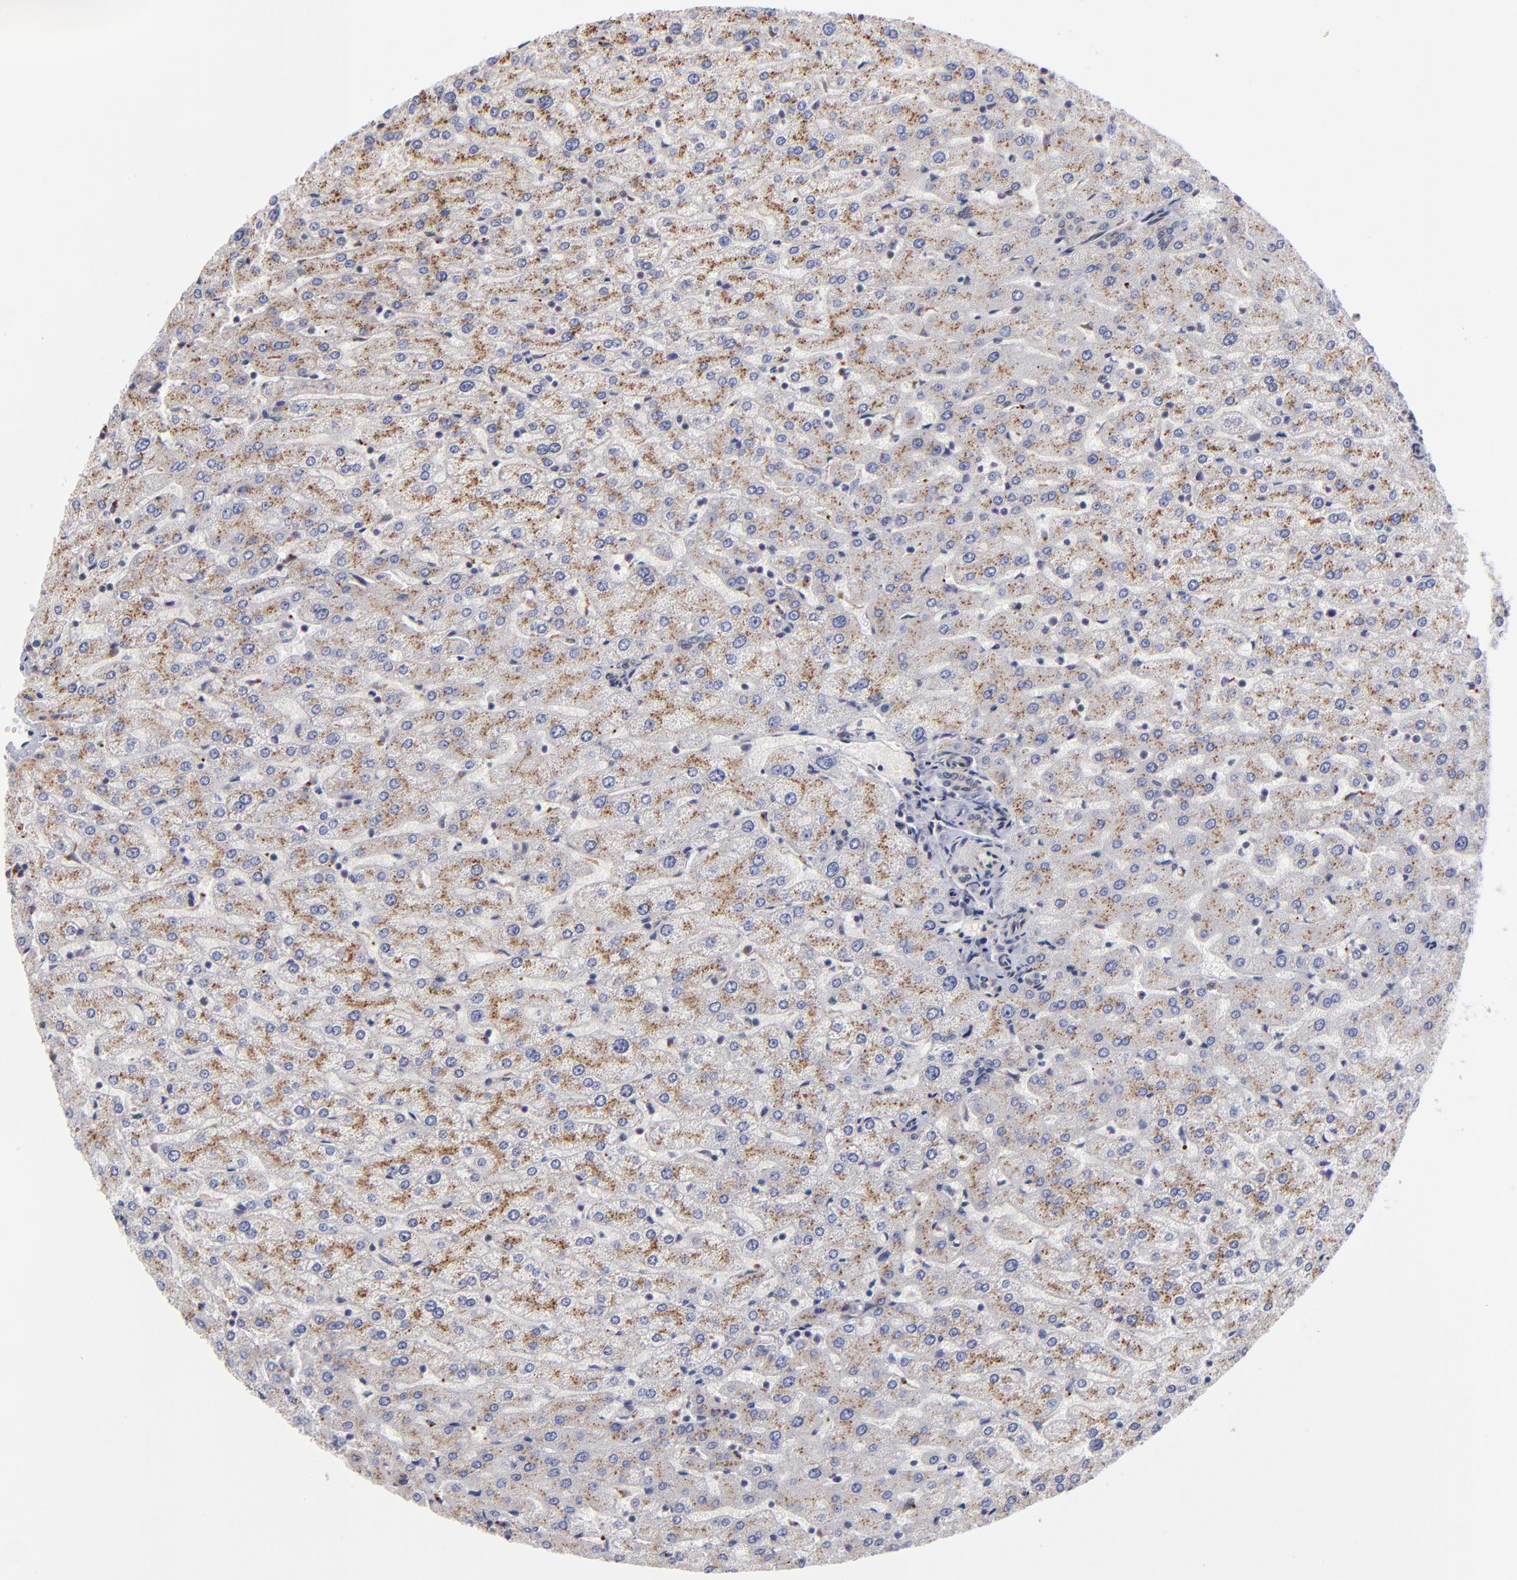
{"staining": {"intensity": "weak", "quantity": ">75%", "location": "cytoplasmic/membranous"}, "tissue": "liver", "cell_type": "Cholangiocytes", "image_type": "normal", "snomed": [{"axis": "morphology", "description": "Normal tissue, NOS"}, {"axis": "morphology", "description": "Fibrosis, NOS"}, {"axis": "topography", "description": "Liver"}], "caption": "A brown stain shows weak cytoplasmic/membranous positivity of a protein in cholangiocytes of normal human liver. (DAB = brown stain, brightfield microscopy at high magnification).", "gene": "GABPA", "patient": {"sex": "female", "age": 29}}